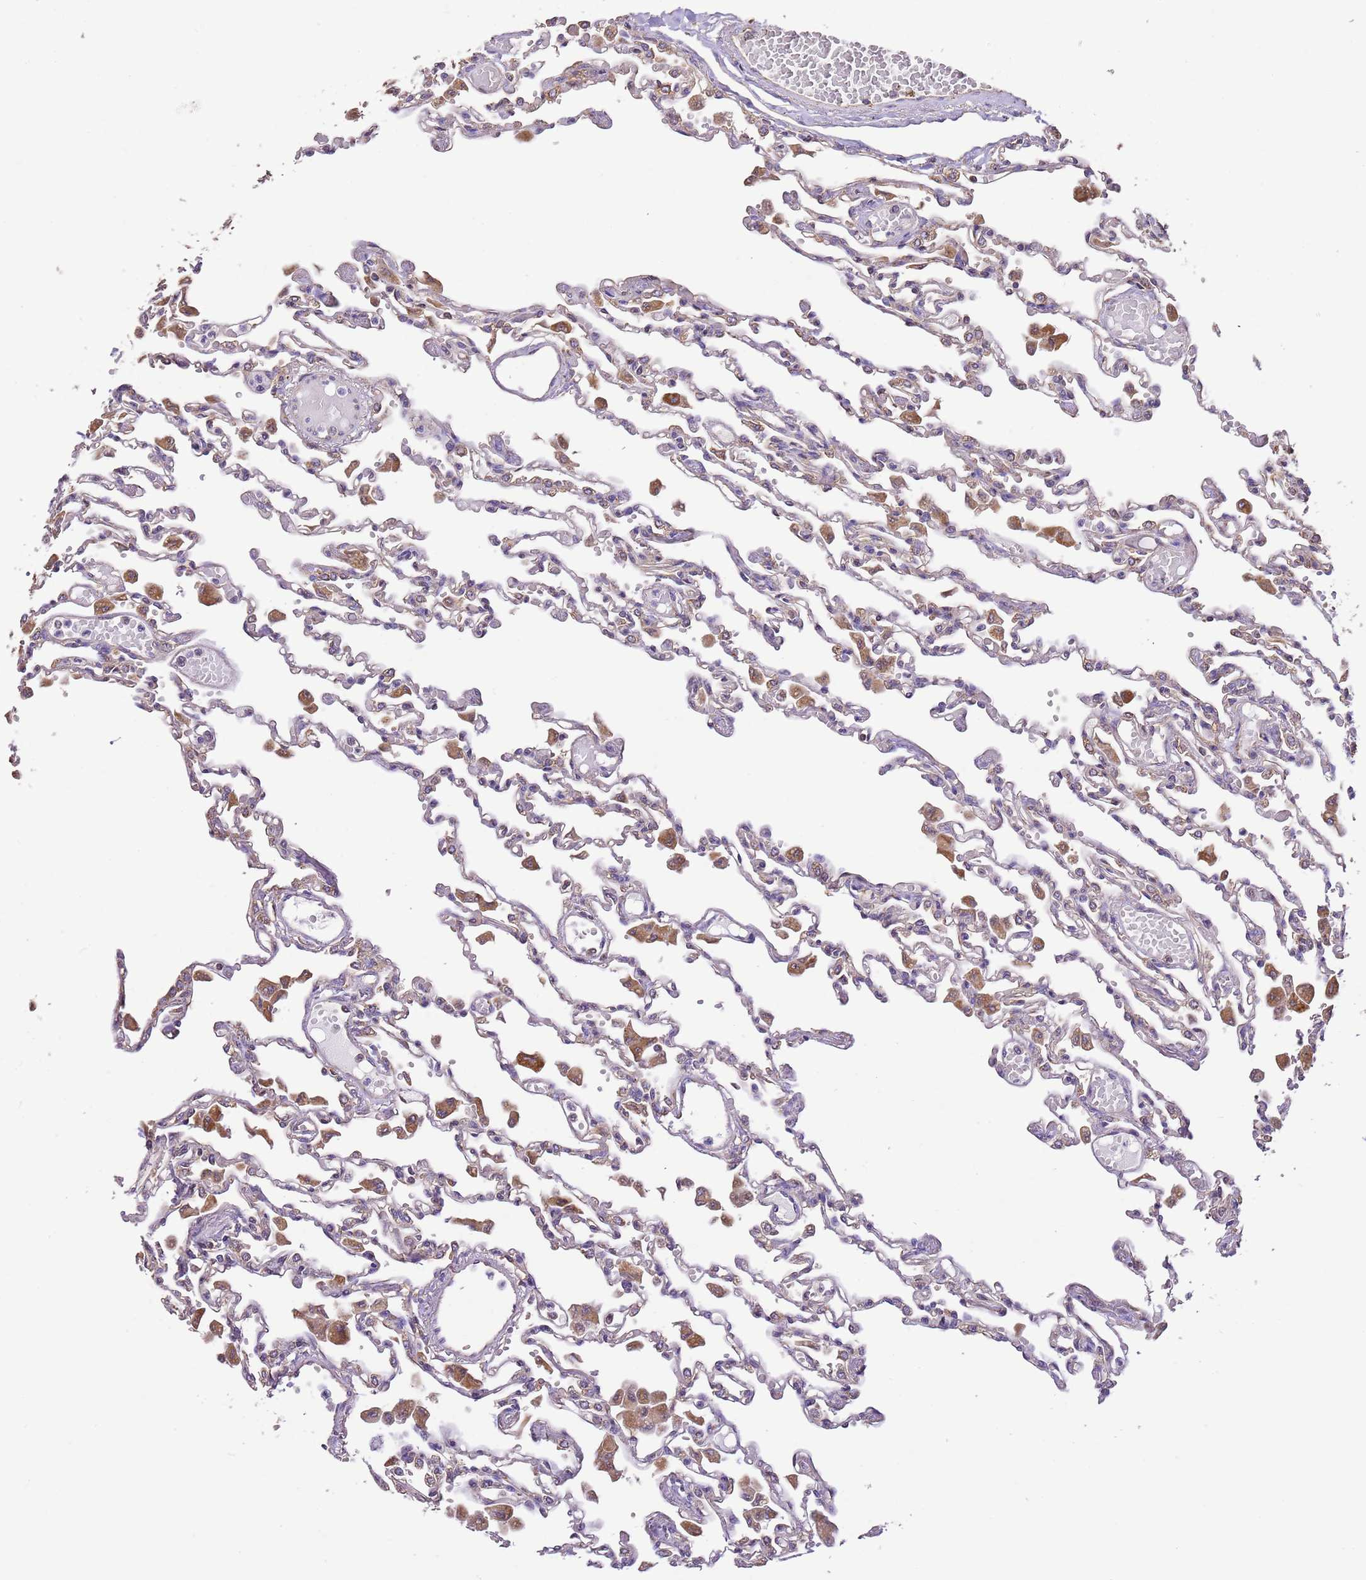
{"staining": {"intensity": "negative", "quantity": "none", "location": "none"}, "tissue": "lung", "cell_type": "Alveolar cells", "image_type": "normal", "snomed": [{"axis": "morphology", "description": "Normal tissue, NOS"}, {"axis": "topography", "description": "Bronchus"}, {"axis": "topography", "description": "Lung"}], "caption": "This is an immunohistochemistry micrograph of unremarkable lung. There is no staining in alveolar cells.", "gene": "DOCK9", "patient": {"sex": "female", "age": 49}}